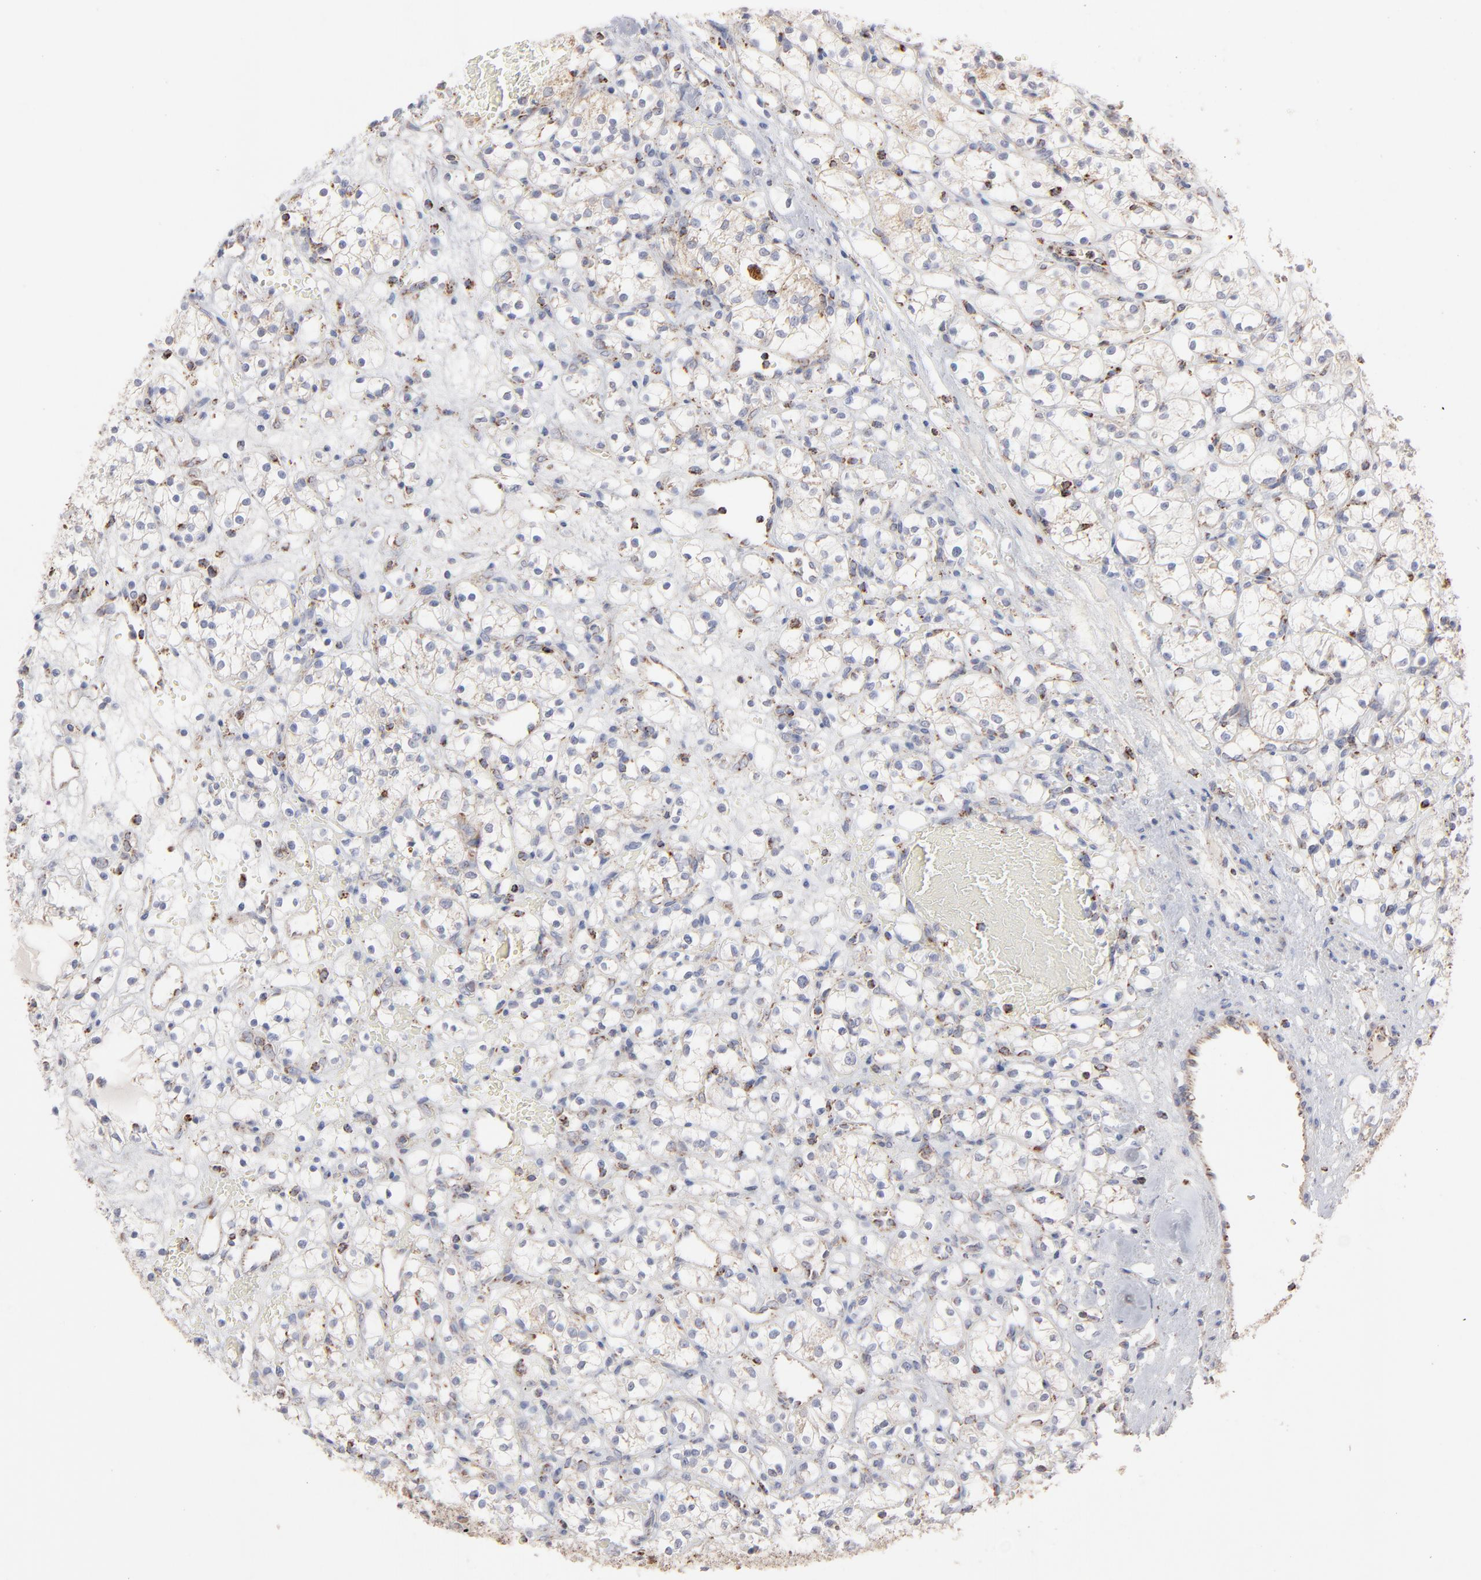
{"staining": {"intensity": "moderate", "quantity": "25%-75%", "location": "cytoplasmic/membranous"}, "tissue": "renal cancer", "cell_type": "Tumor cells", "image_type": "cancer", "snomed": [{"axis": "morphology", "description": "Adenocarcinoma, NOS"}, {"axis": "topography", "description": "Kidney"}], "caption": "Immunohistochemistry image of renal cancer (adenocarcinoma) stained for a protein (brown), which exhibits medium levels of moderate cytoplasmic/membranous expression in approximately 25%-75% of tumor cells.", "gene": "ASB3", "patient": {"sex": "female", "age": 60}}